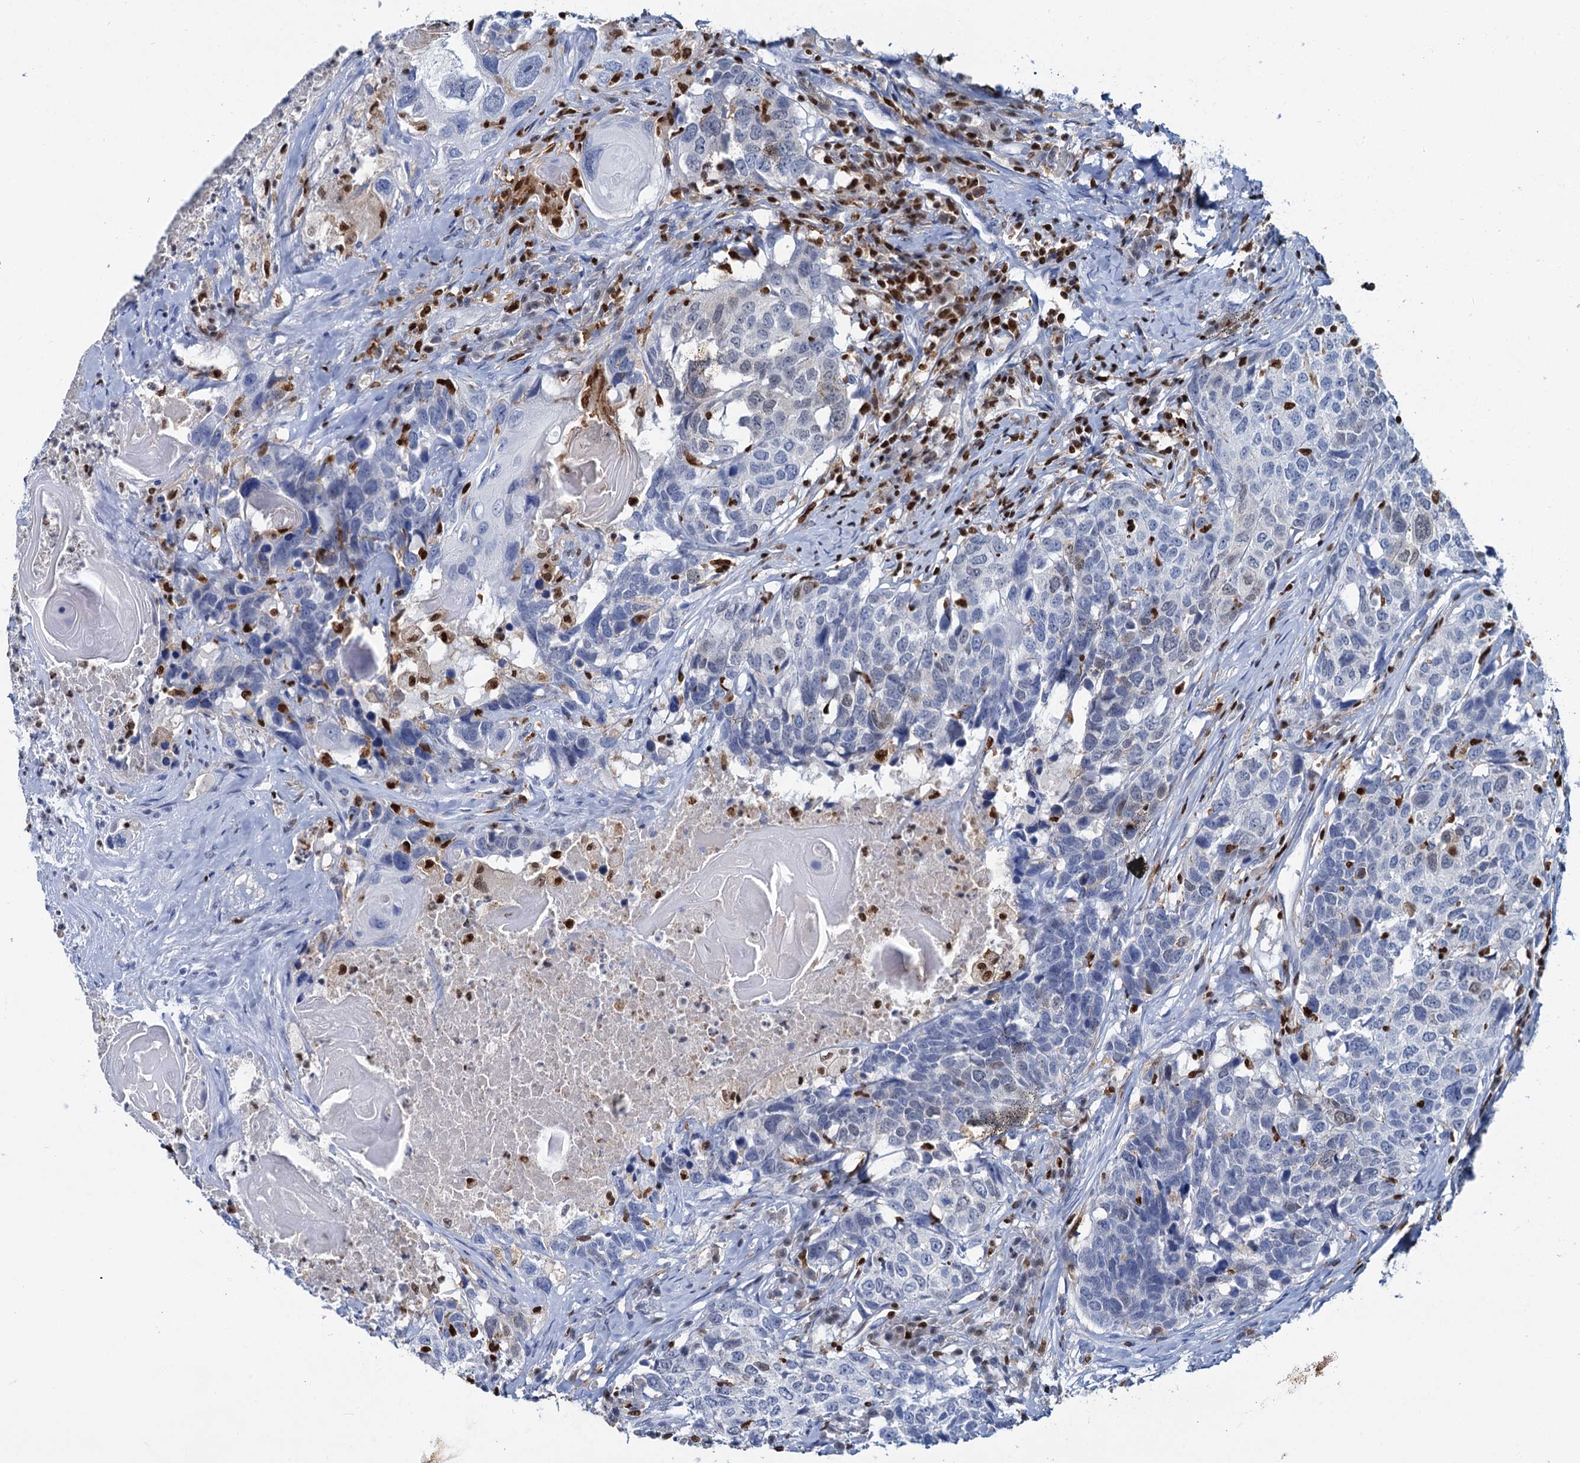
{"staining": {"intensity": "negative", "quantity": "none", "location": "none"}, "tissue": "head and neck cancer", "cell_type": "Tumor cells", "image_type": "cancer", "snomed": [{"axis": "morphology", "description": "Squamous cell carcinoma, NOS"}, {"axis": "topography", "description": "Head-Neck"}], "caption": "Head and neck squamous cell carcinoma was stained to show a protein in brown. There is no significant staining in tumor cells.", "gene": "CELF2", "patient": {"sex": "male", "age": 66}}